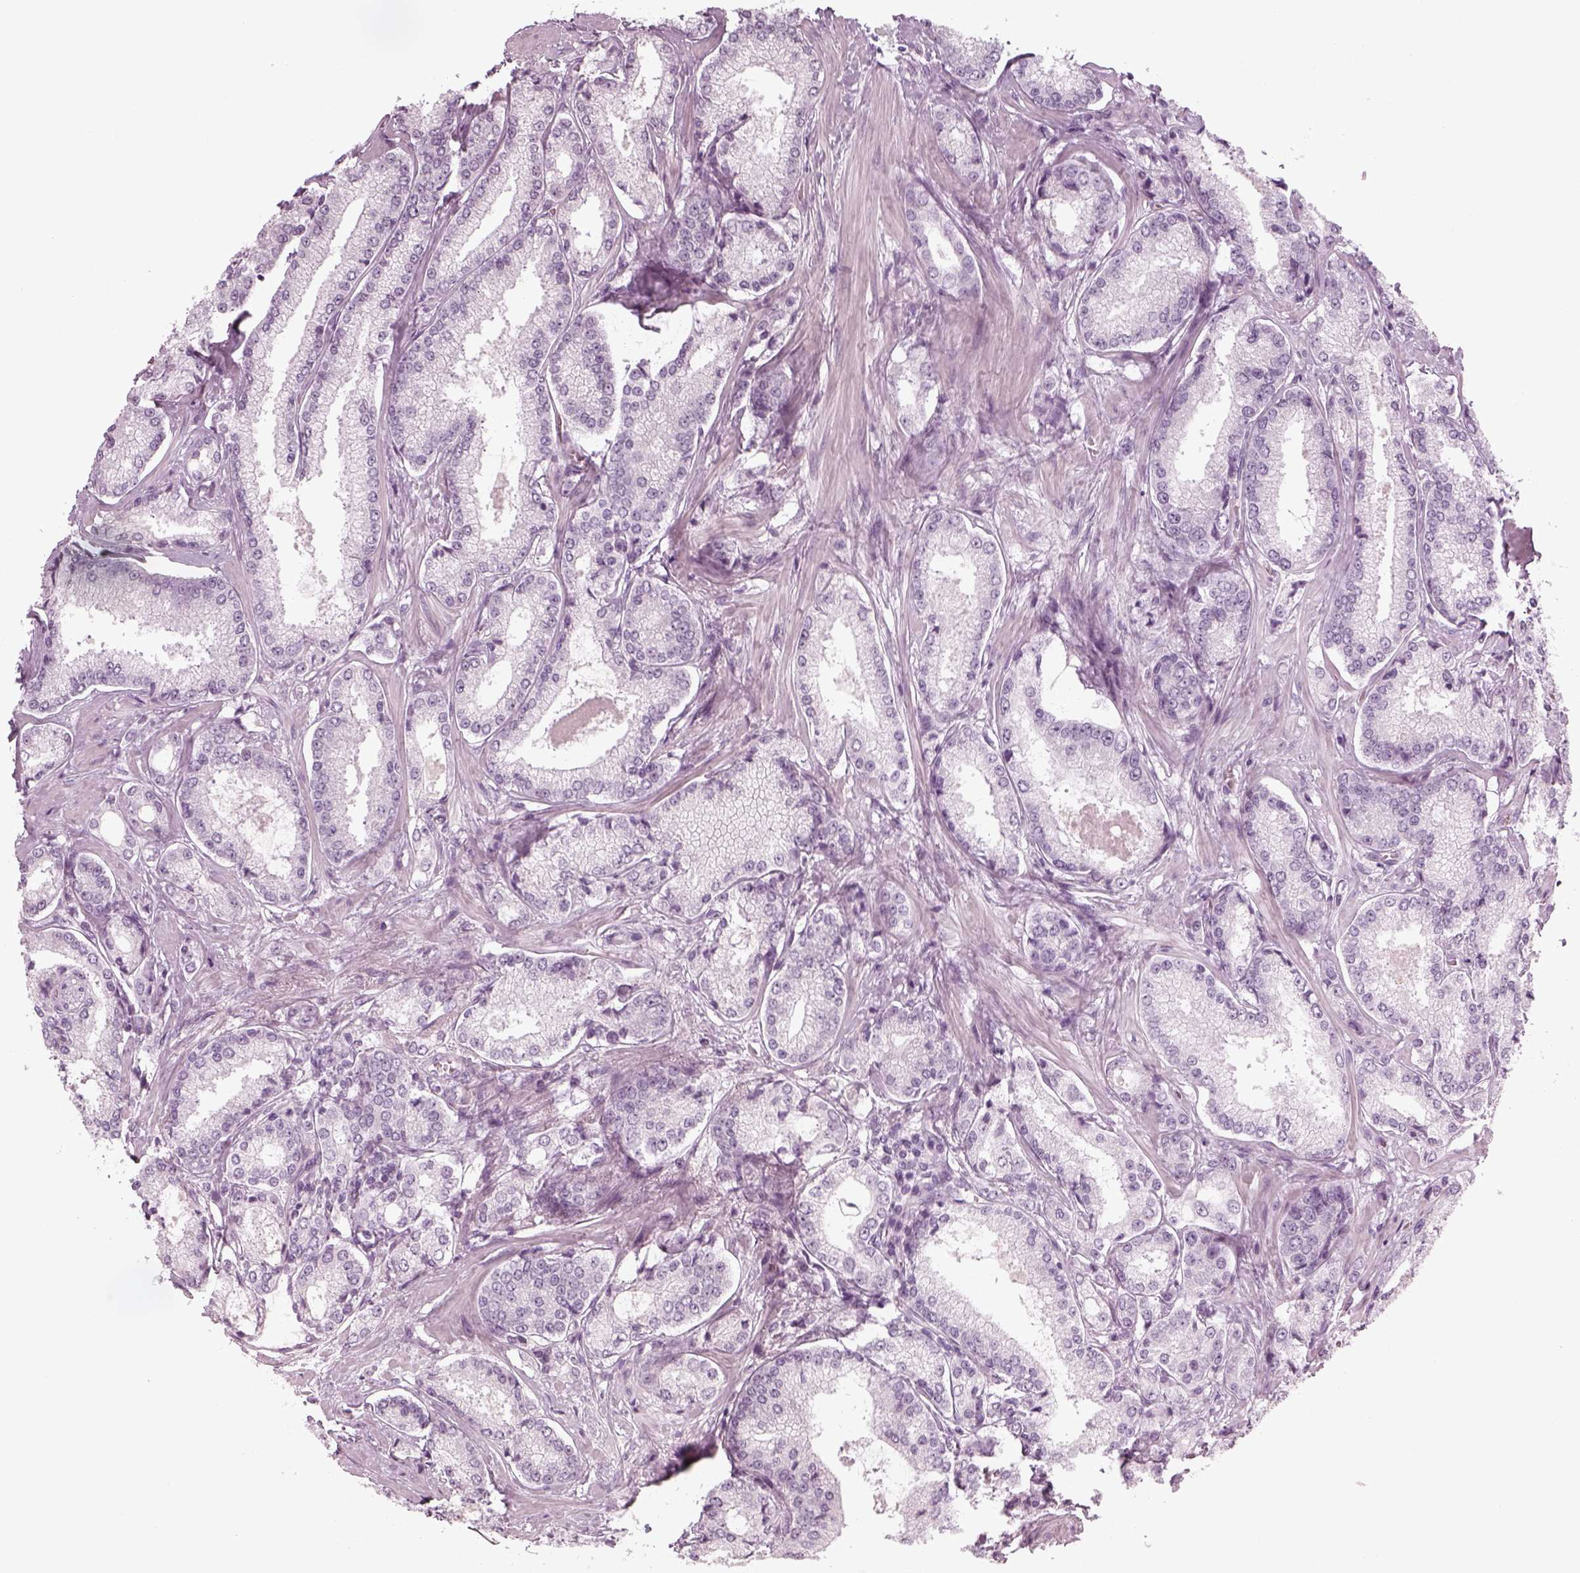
{"staining": {"intensity": "negative", "quantity": "none", "location": "none"}, "tissue": "prostate cancer", "cell_type": "Tumor cells", "image_type": "cancer", "snomed": [{"axis": "morphology", "description": "Adenocarcinoma, Low grade"}, {"axis": "topography", "description": "Prostate"}], "caption": "Human low-grade adenocarcinoma (prostate) stained for a protein using immunohistochemistry shows no positivity in tumor cells.", "gene": "GAS2L2", "patient": {"sex": "male", "age": 56}}